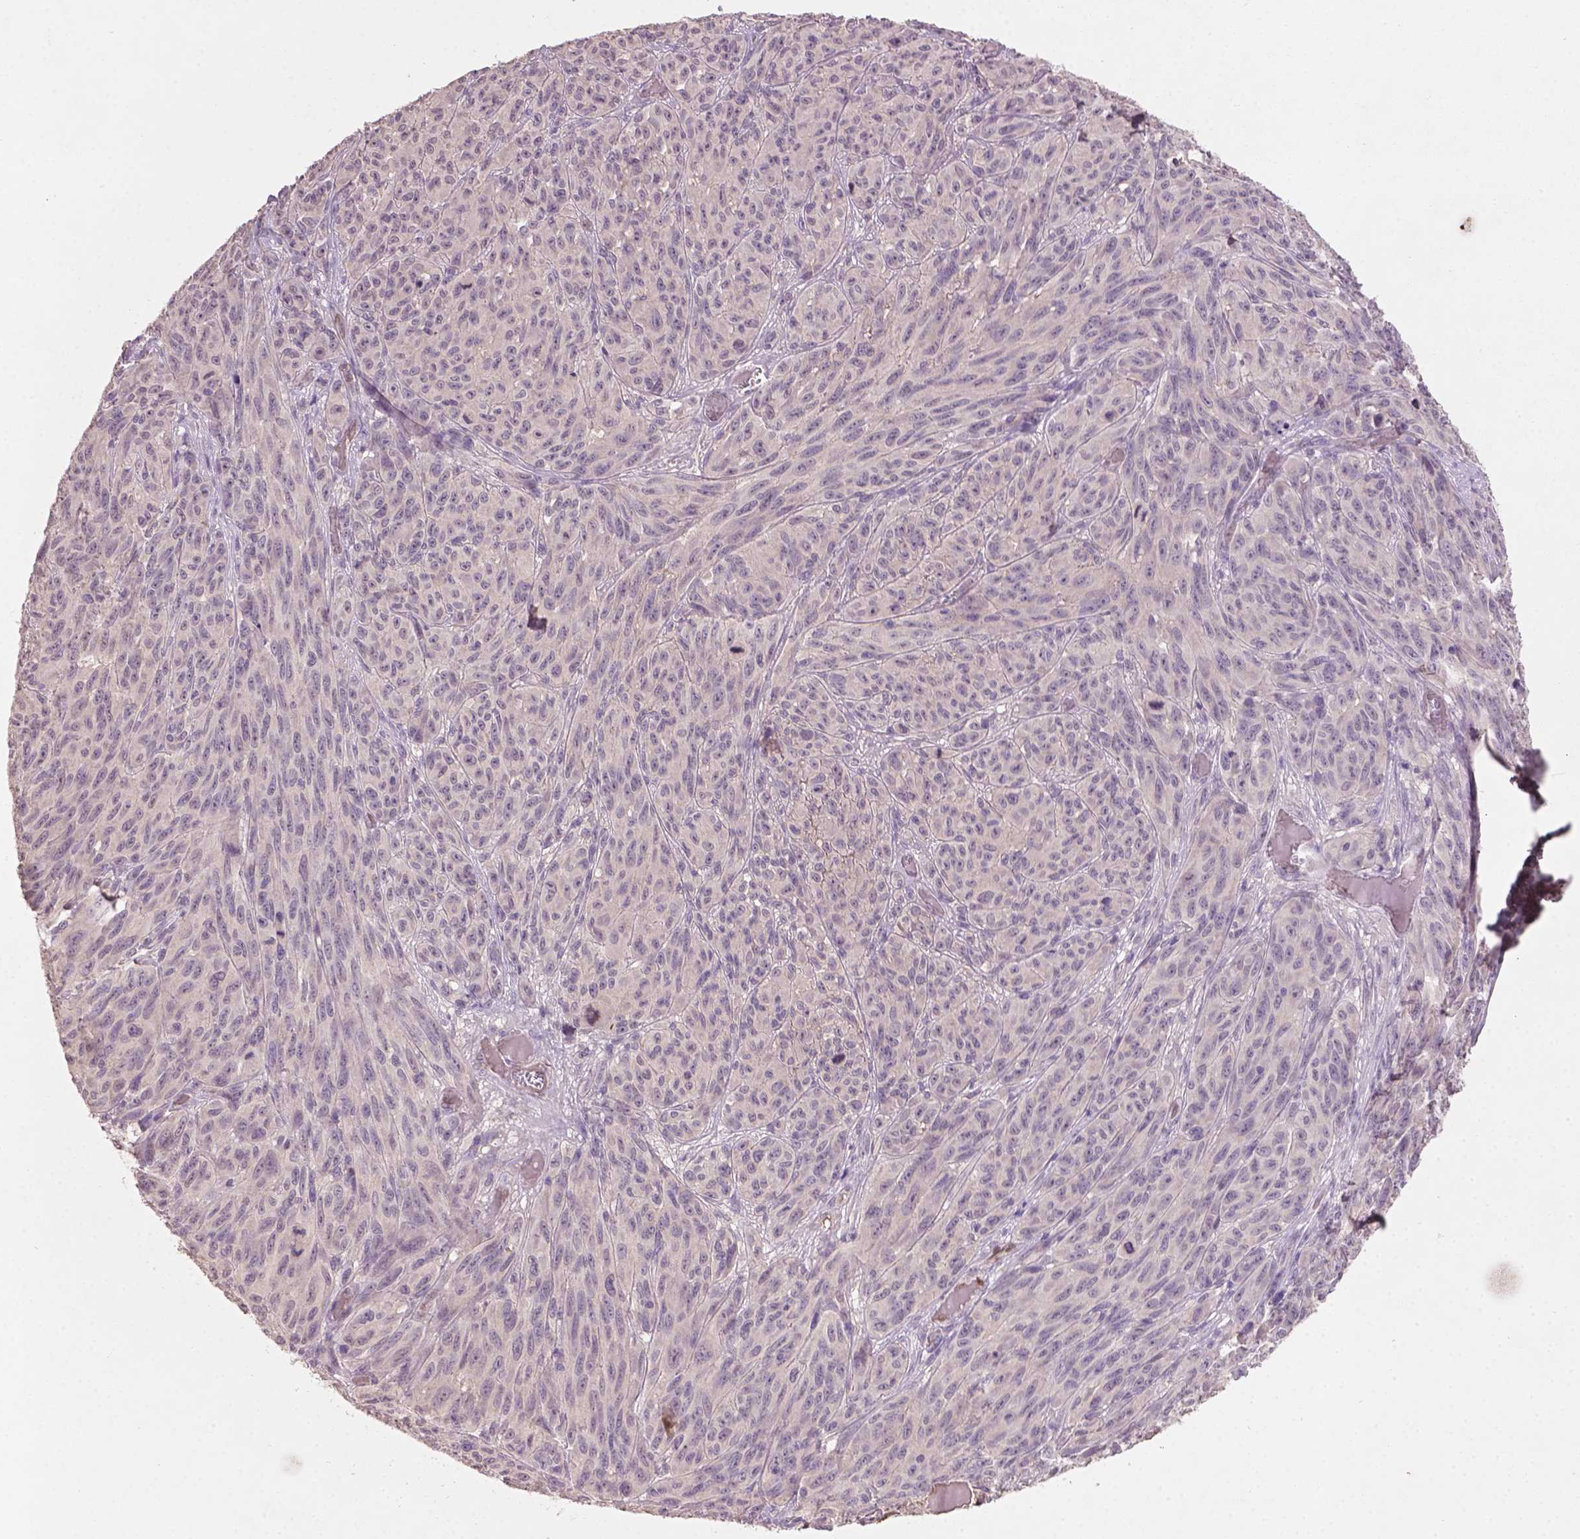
{"staining": {"intensity": "negative", "quantity": "none", "location": "none"}, "tissue": "melanoma", "cell_type": "Tumor cells", "image_type": "cancer", "snomed": [{"axis": "morphology", "description": "Malignant melanoma, NOS"}, {"axis": "topography", "description": "Vulva, labia, clitoris and Bartholin´s gland, NO"}], "caption": "Tumor cells are negative for protein expression in human malignant melanoma.", "gene": "SOX17", "patient": {"sex": "female", "age": 75}}